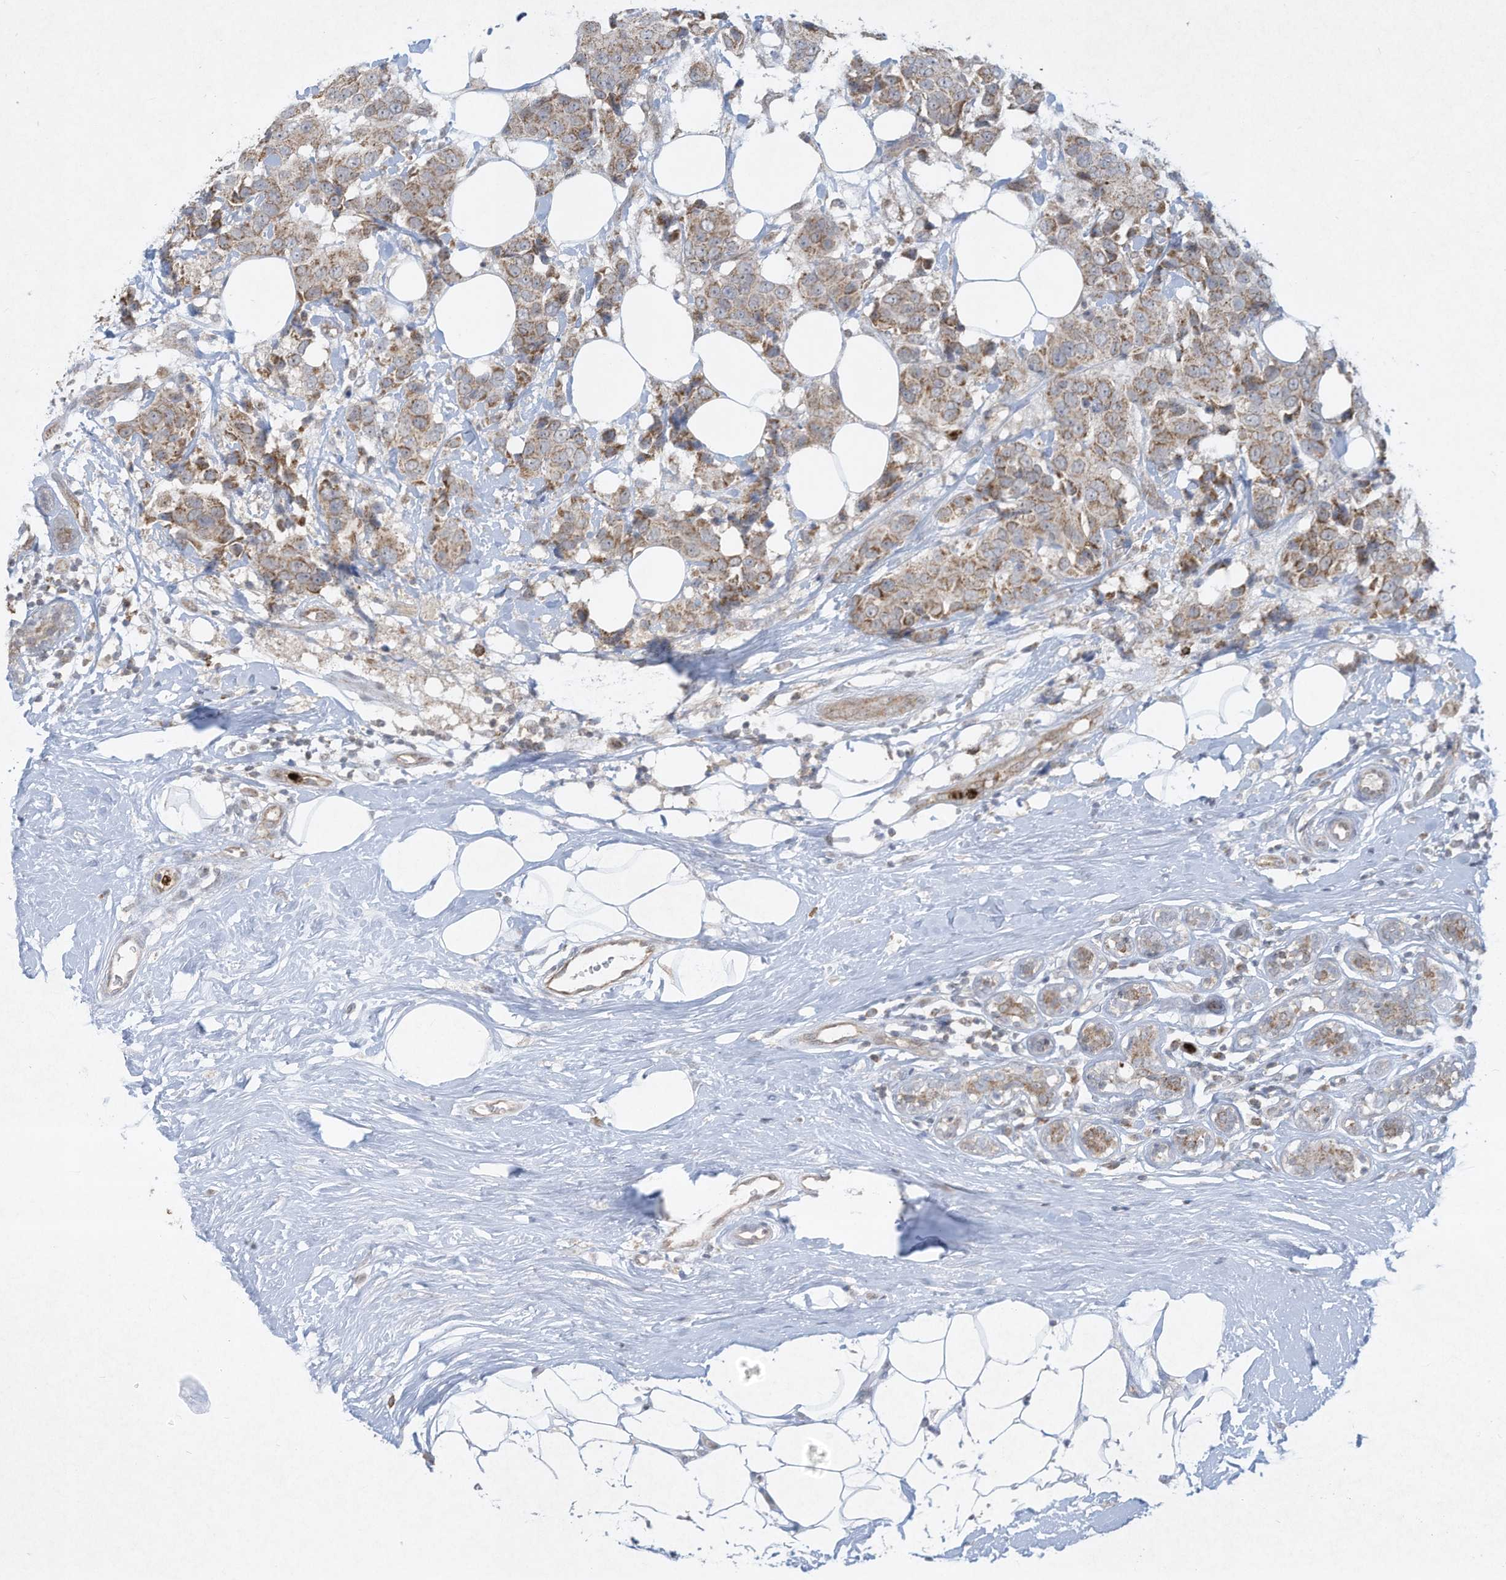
{"staining": {"intensity": "weak", "quantity": ">75%", "location": "cytoplasmic/membranous"}, "tissue": "breast cancer", "cell_type": "Tumor cells", "image_type": "cancer", "snomed": [{"axis": "morphology", "description": "Normal tissue, NOS"}, {"axis": "morphology", "description": "Duct carcinoma"}, {"axis": "topography", "description": "Breast"}], "caption": "IHC histopathology image of breast invasive ductal carcinoma stained for a protein (brown), which displays low levels of weak cytoplasmic/membranous staining in about >75% of tumor cells.", "gene": "CHRNA4", "patient": {"sex": "female", "age": 39}}